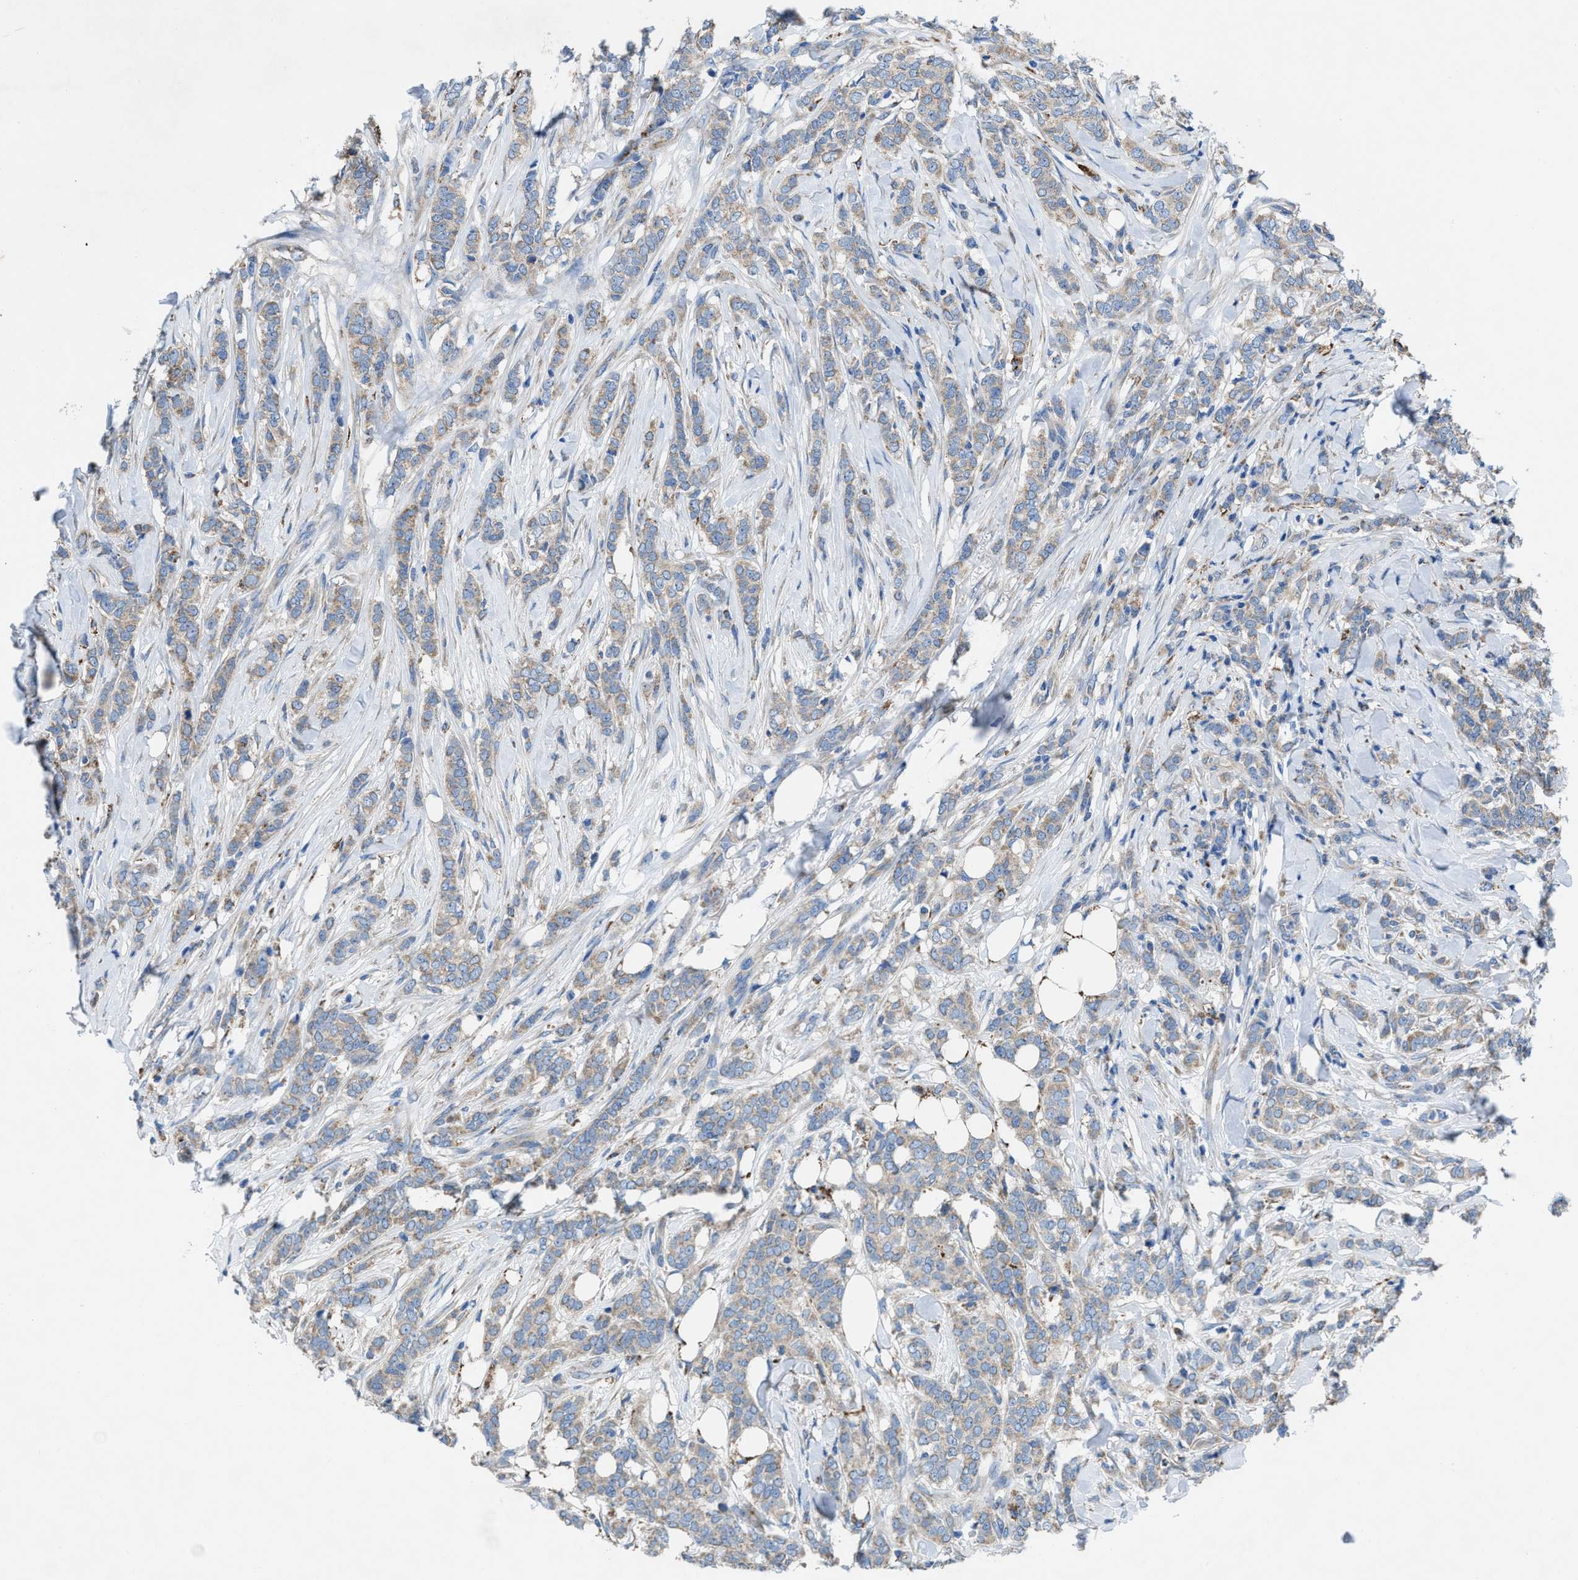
{"staining": {"intensity": "weak", "quantity": ">75%", "location": "cytoplasmic/membranous"}, "tissue": "breast cancer", "cell_type": "Tumor cells", "image_type": "cancer", "snomed": [{"axis": "morphology", "description": "Lobular carcinoma"}, {"axis": "topography", "description": "Skin"}, {"axis": "topography", "description": "Breast"}], "caption": "A low amount of weak cytoplasmic/membranous staining is appreciated in about >75% of tumor cells in lobular carcinoma (breast) tissue.", "gene": "DOLPP1", "patient": {"sex": "female", "age": 46}}